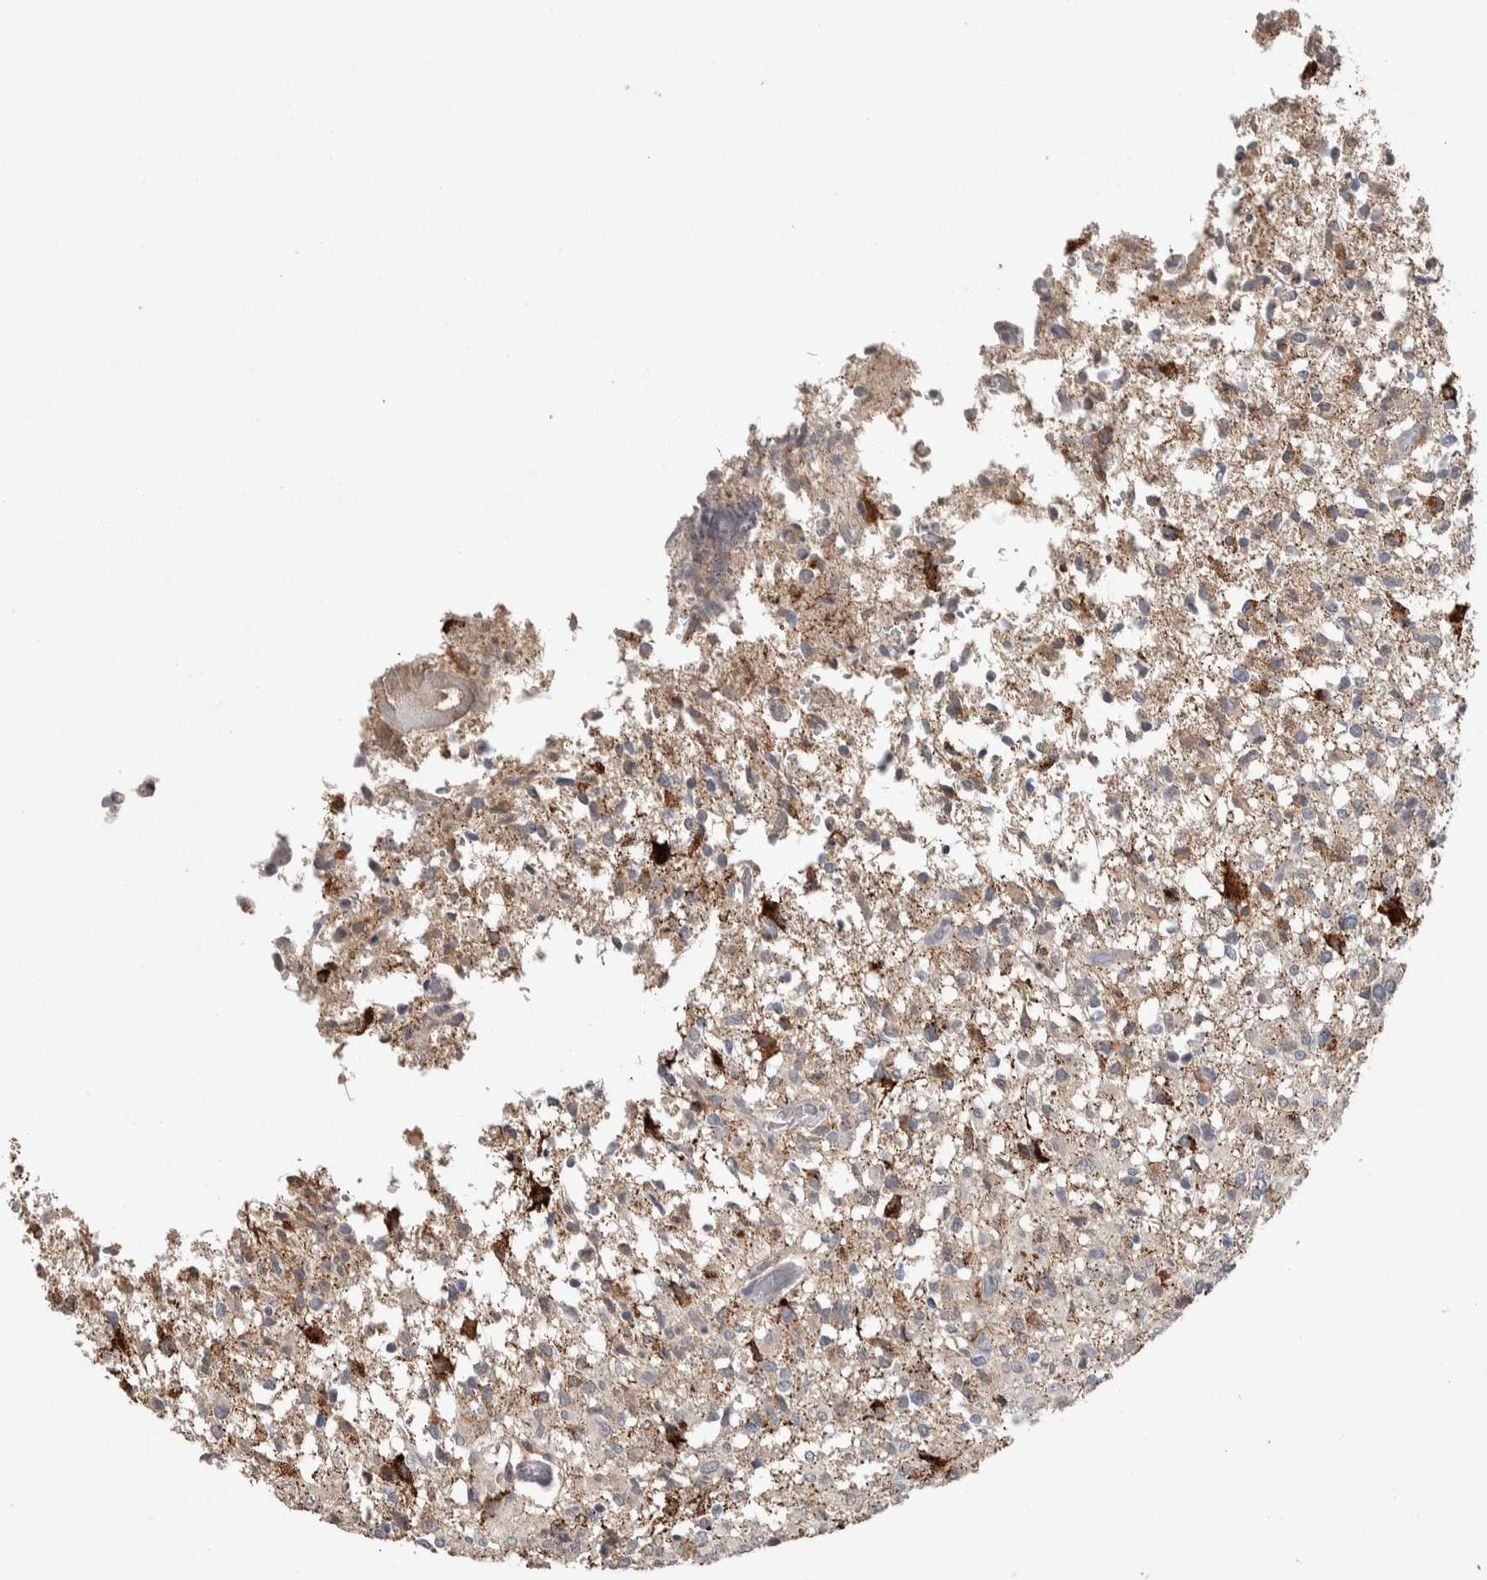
{"staining": {"intensity": "weak", "quantity": "<25%", "location": "cytoplasmic/membranous"}, "tissue": "glioma", "cell_type": "Tumor cells", "image_type": "cancer", "snomed": [{"axis": "morphology", "description": "Glioma, malignant, High grade"}, {"axis": "topography", "description": "Brain"}], "caption": "Immunohistochemical staining of human malignant high-grade glioma displays no significant positivity in tumor cells.", "gene": "CHRM3", "patient": {"sex": "female", "age": 57}}